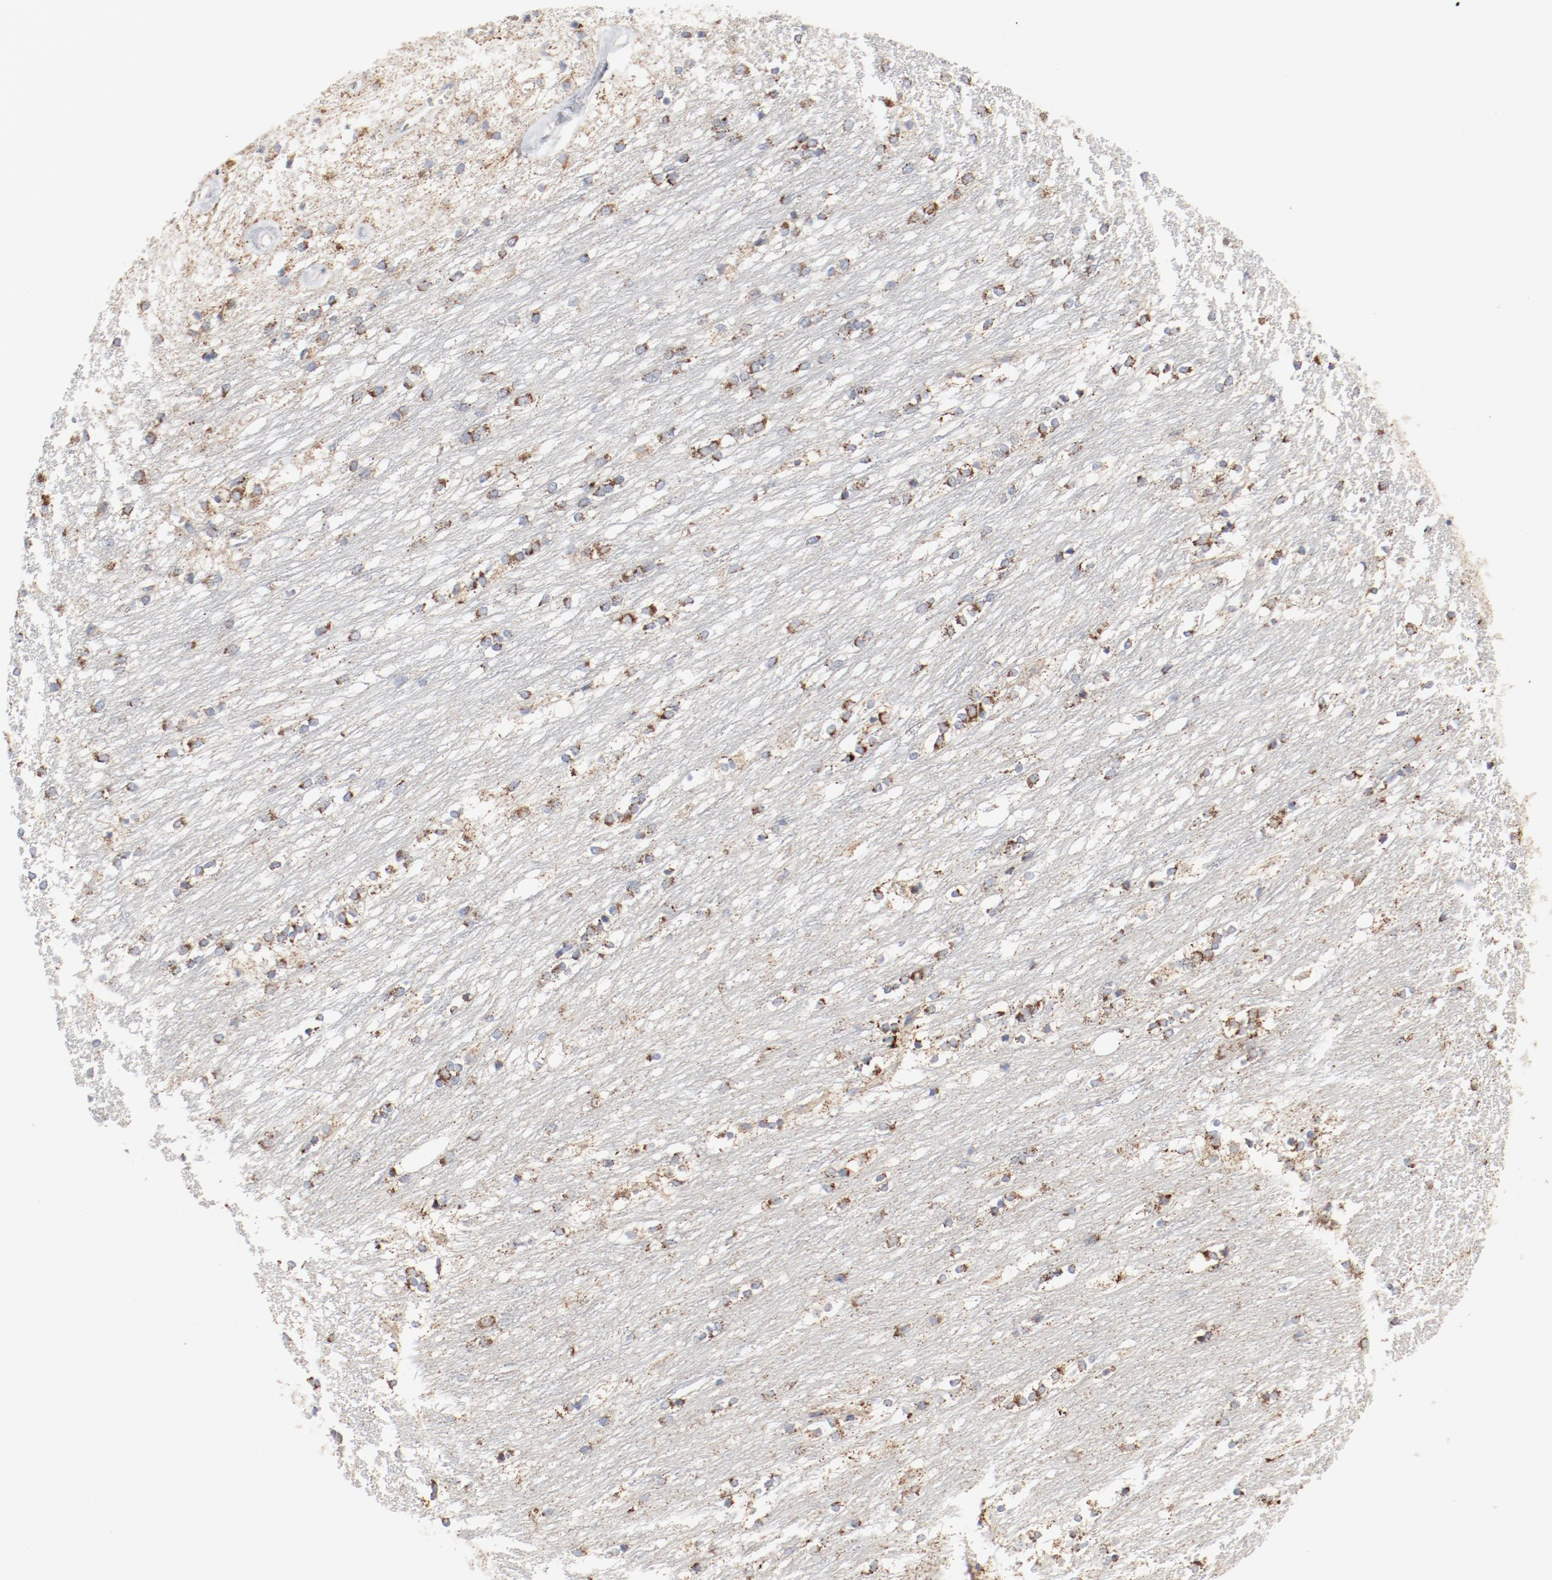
{"staining": {"intensity": "moderate", "quantity": "25%-75%", "location": "cytoplasmic/membranous"}, "tissue": "caudate", "cell_type": "Glial cells", "image_type": "normal", "snomed": [{"axis": "morphology", "description": "Normal tissue, NOS"}, {"axis": "topography", "description": "Lateral ventricle wall"}], "caption": "The photomicrograph exhibits a brown stain indicating the presence of a protein in the cytoplasmic/membranous of glial cells in caudate. (Brightfield microscopy of DAB IHC at high magnification).", "gene": "SETD3", "patient": {"sex": "female", "age": 19}}